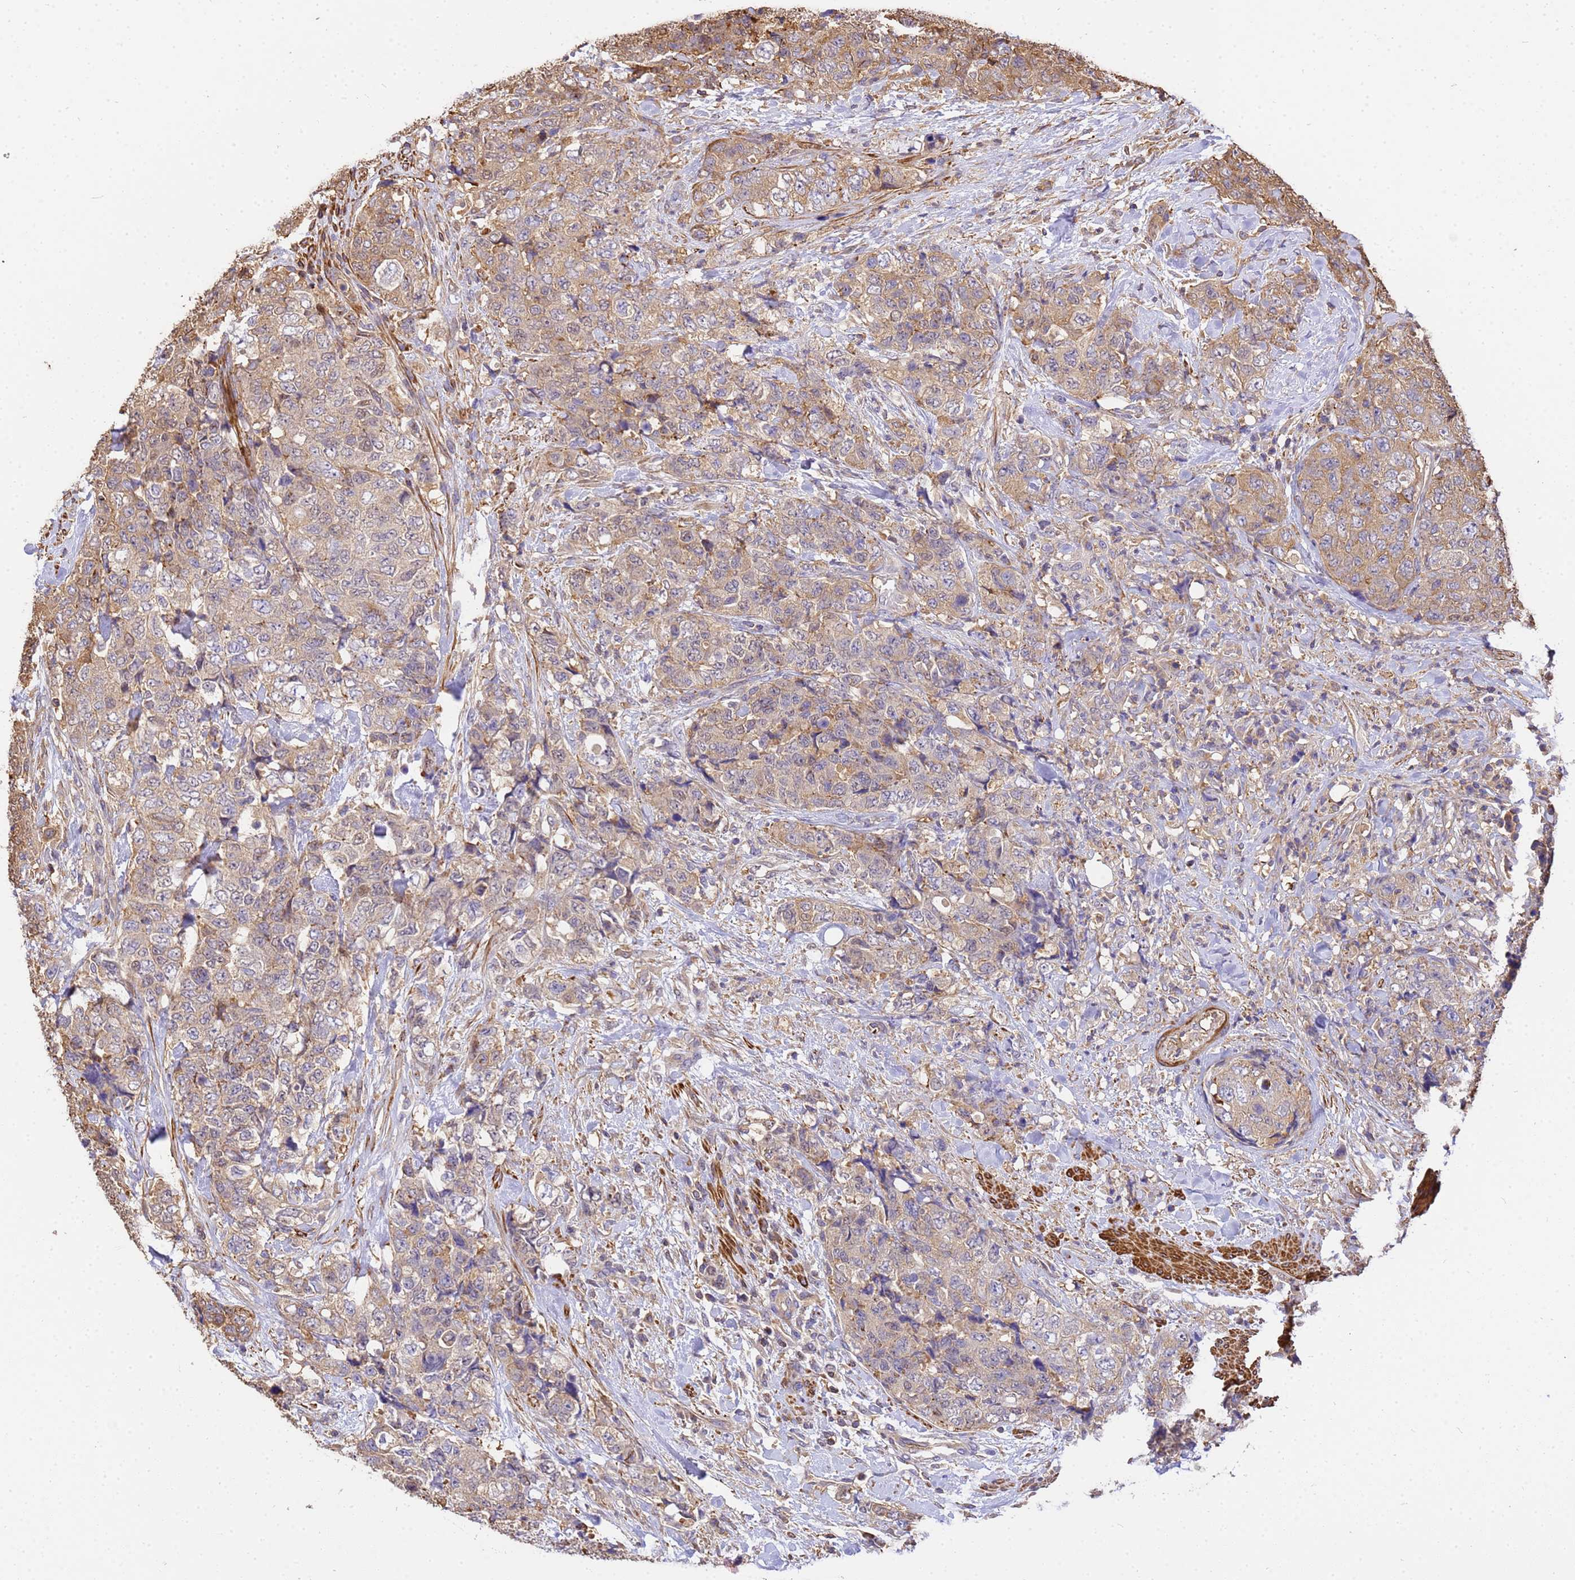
{"staining": {"intensity": "moderate", "quantity": ">75%", "location": "cytoplasmic/membranous"}, "tissue": "urothelial cancer", "cell_type": "Tumor cells", "image_type": "cancer", "snomed": [{"axis": "morphology", "description": "Urothelial carcinoma, High grade"}, {"axis": "topography", "description": "Urinary bladder"}], "caption": "A high-resolution histopathology image shows immunohistochemistry (IHC) staining of urothelial carcinoma (high-grade), which demonstrates moderate cytoplasmic/membranous staining in approximately >75% of tumor cells.", "gene": "WDR64", "patient": {"sex": "female", "age": 78}}